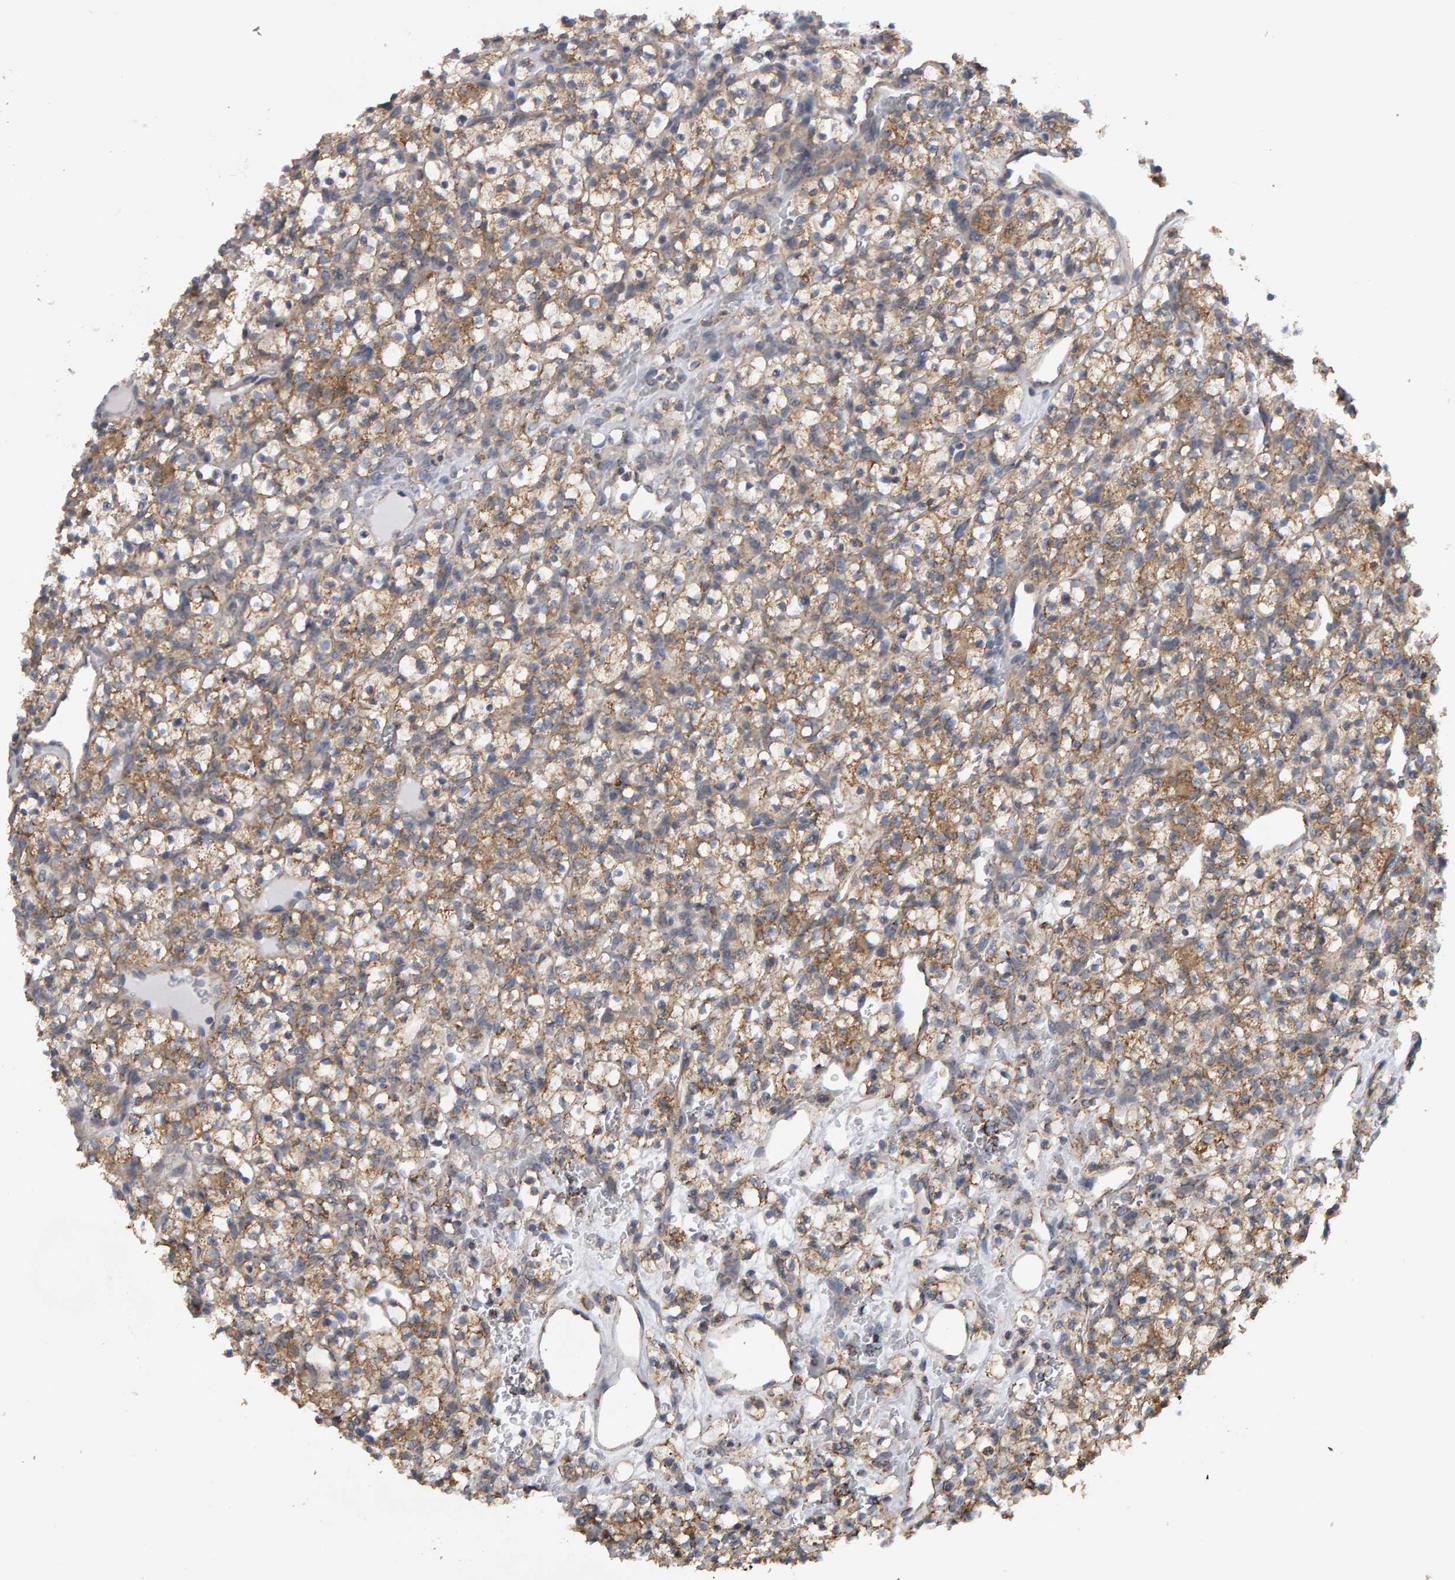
{"staining": {"intensity": "moderate", "quantity": ">75%", "location": "cytoplasmic/membranous"}, "tissue": "renal cancer", "cell_type": "Tumor cells", "image_type": "cancer", "snomed": [{"axis": "morphology", "description": "Adenocarcinoma, NOS"}, {"axis": "topography", "description": "Kidney"}], "caption": "Moderate cytoplasmic/membranous protein staining is seen in approximately >75% of tumor cells in renal adenocarcinoma.", "gene": "TOM1L1", "patient": {"sex": "female", "age": 57}}